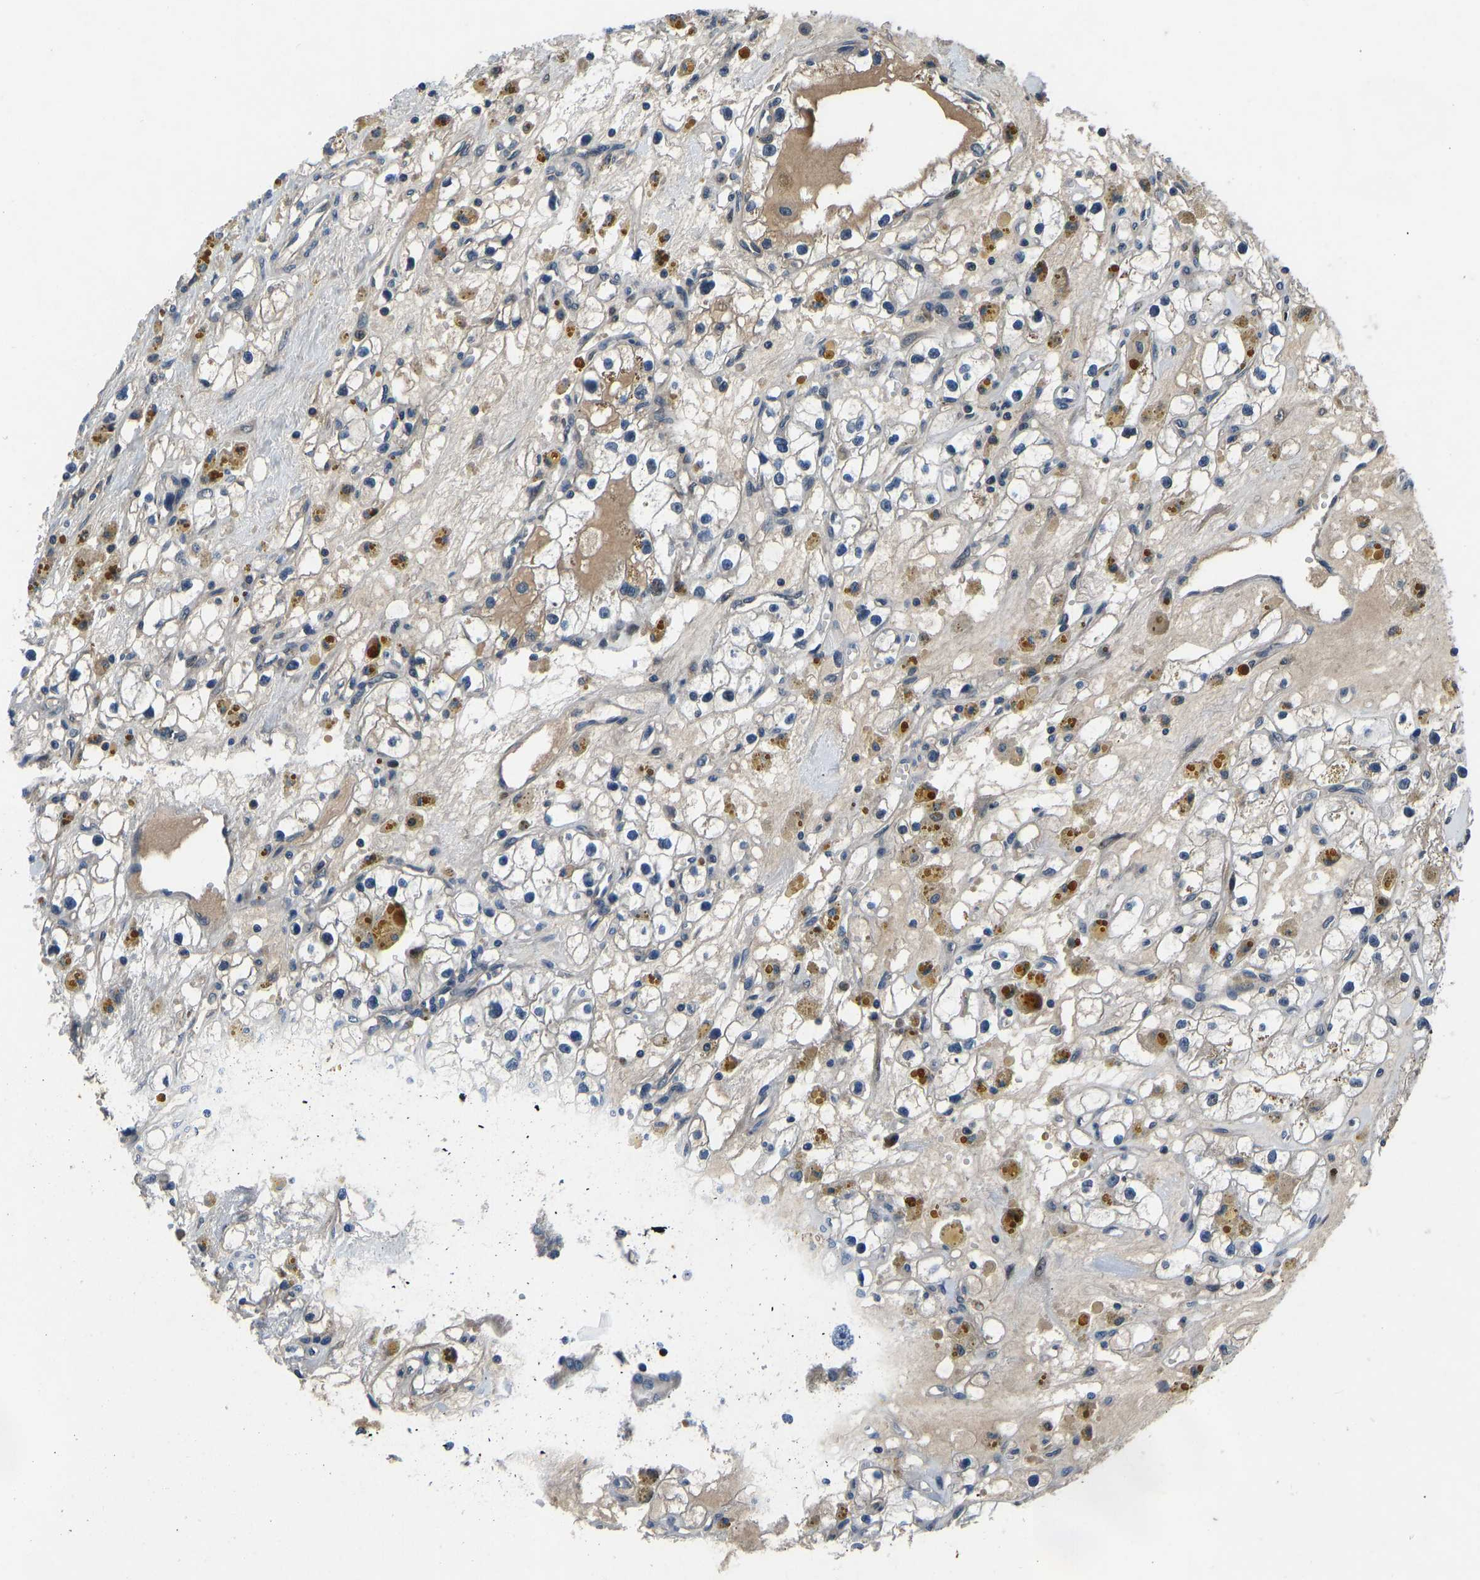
{"staining": {"intensity": "negative", "quantity": "none", "location": "none"}, "tissue": "renal cancer", "cell_type": "Tumor cells", "image_type": "cancer", "snomed": [{"axis": "morphology", "description": "Adenocarcinoma, NOS"}, {"axis": "topography", "description": "Kidney"}], "caption": "Renal cancer was stained to show a protein in brown. There is no significant expression in tumor cells.", "gene": "RLIM", "patient": {"sex": "male", "age": 56}}